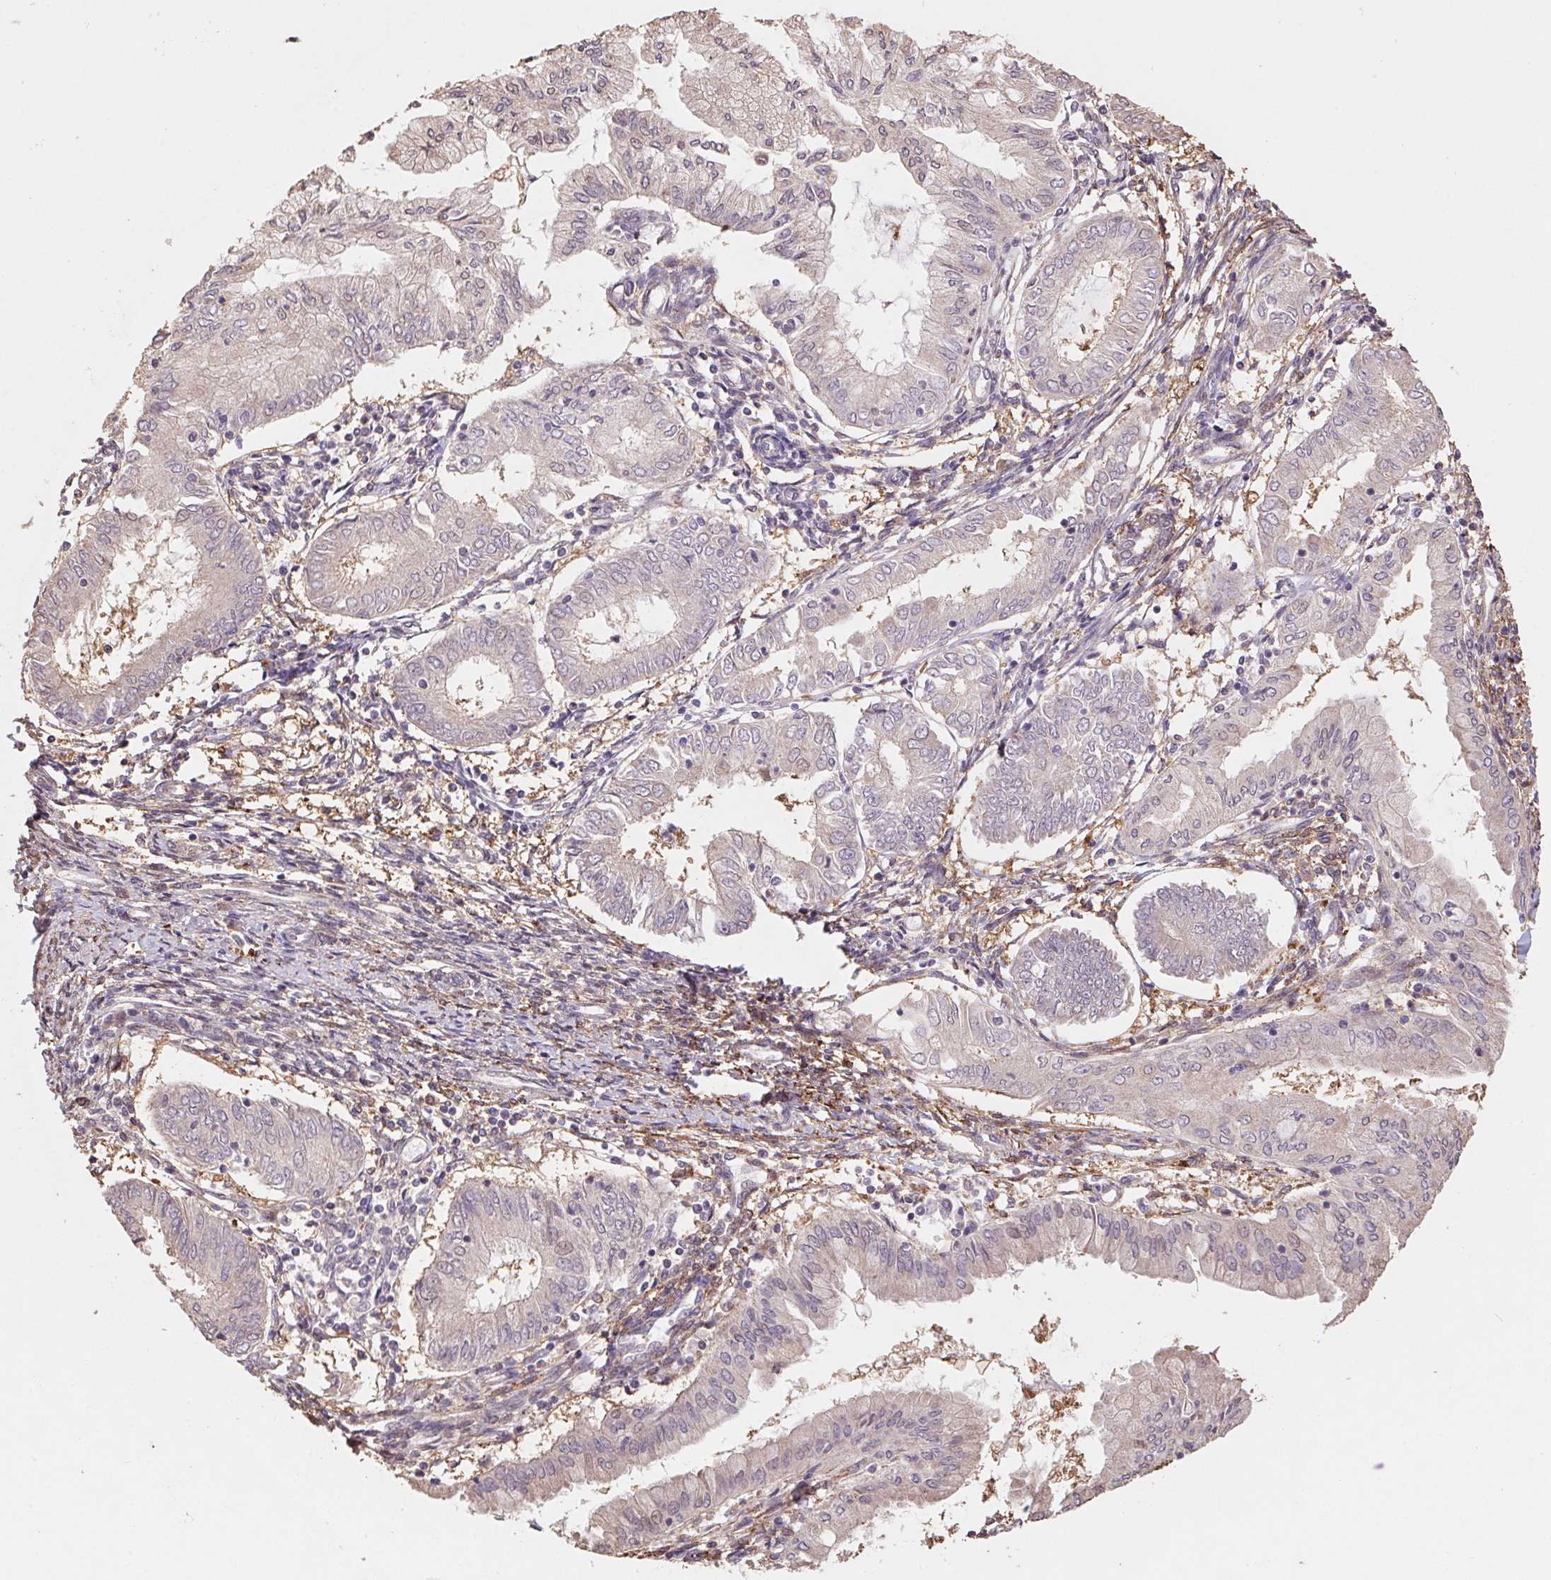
{"staining": {"intensity": "negative", "quantity": "none", "location": "none"}, "tissue": "endometrial cancer", "cell_type": "Tumor cells", "image_type": "cancer", "snomed": [{"axis": "morphology", "description": "Adenocarcinoma, NOS"}, {"axis": "topography", "description": "Endometrium"}], "caption": "This is an IHC micrograph of endometrial cancer. There is no expression in tumor cells.", "gene": "CUTA", "patient": {"sex": "female", "age": 68}}